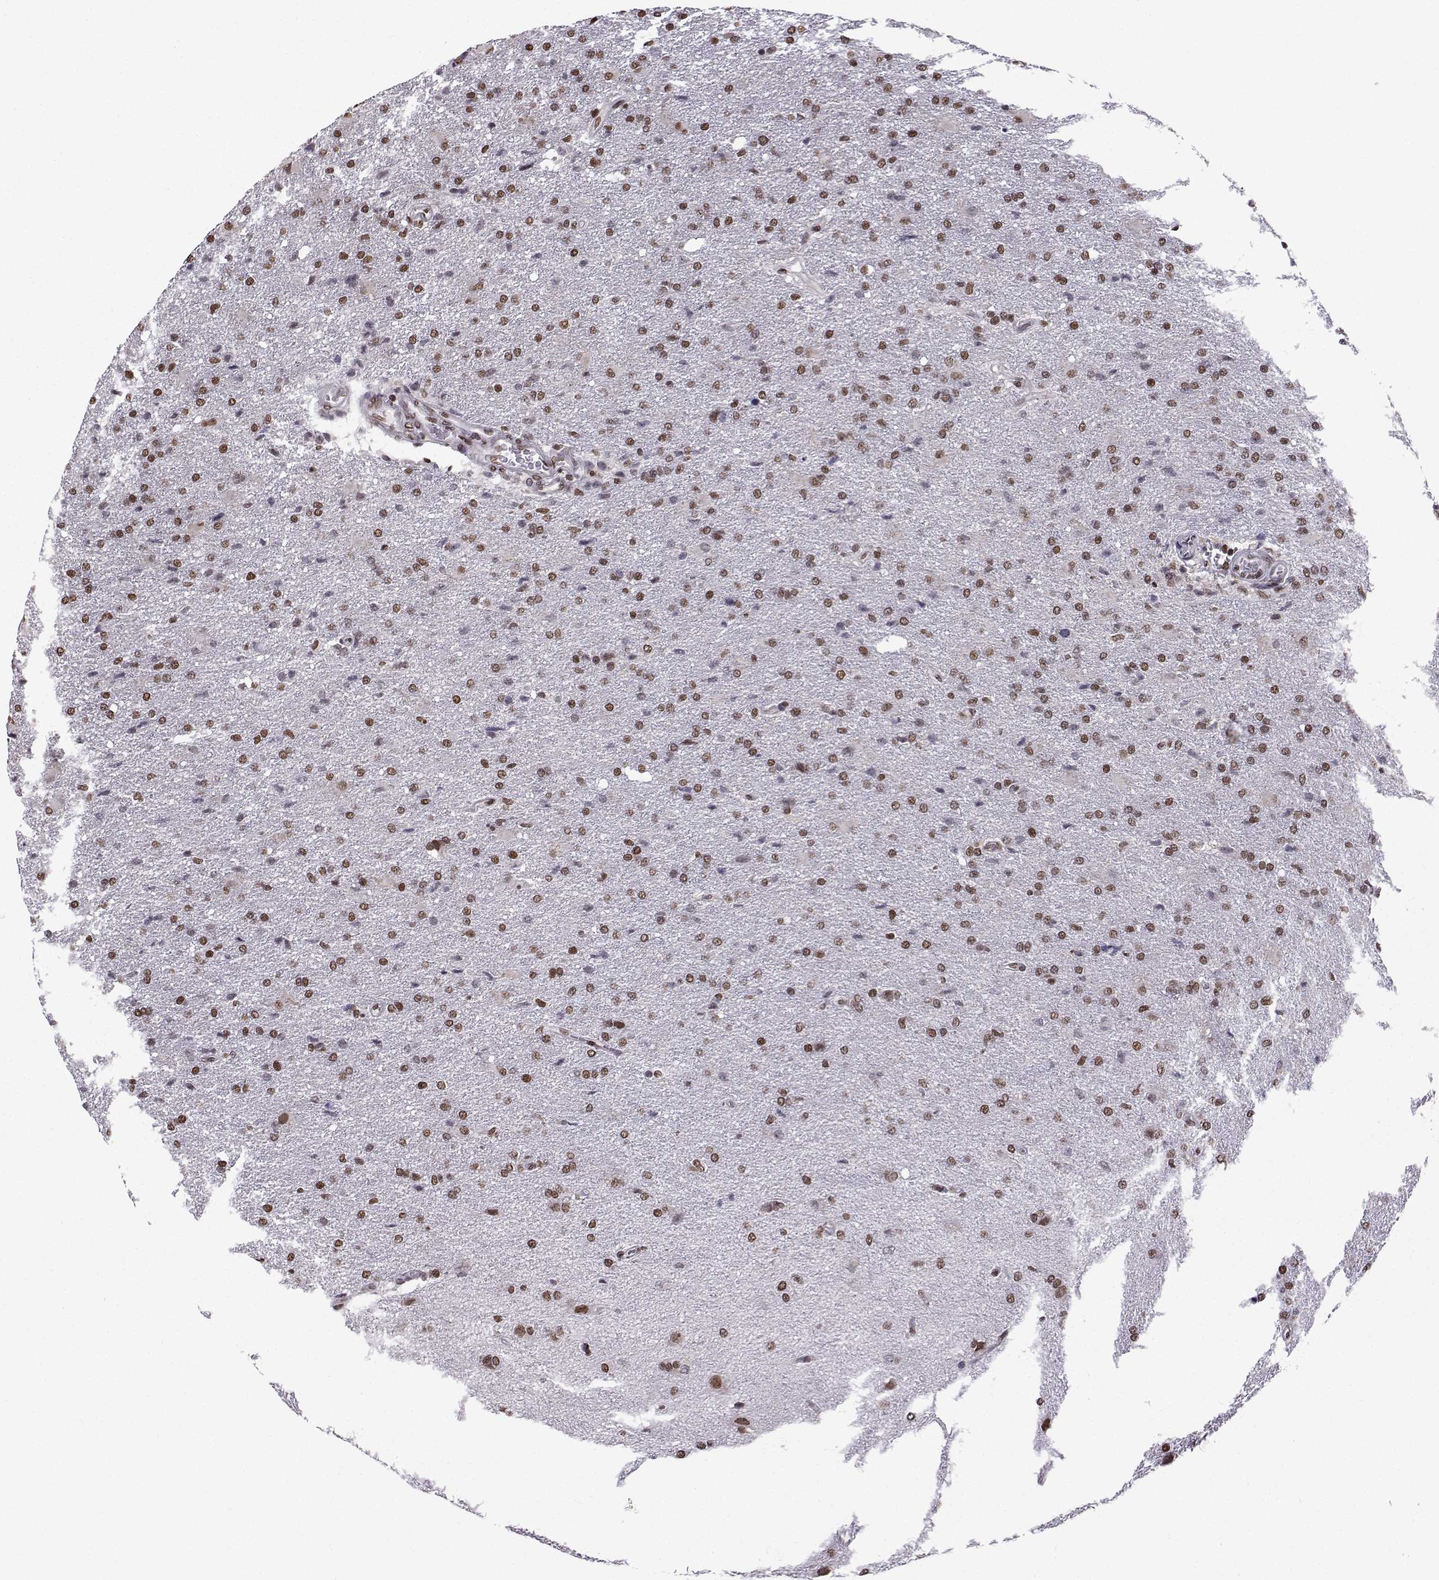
{"staining": {"intensity": "moderate", "quantity": ">75%", "location": "nuclear"}, "tissue": "glioma", "cell_type": "Tumor cells", "image_type": "cancer", "snomed": [{"axis": "morphology", "description": "Glioma, malignant, High grade"}, {"axis": "topography", "description": "Brain"}], "caption": "Protein analysis of high-grade glioma (malignant) tissue shows moderate nuclear expression in about >75% of tumor cells.", "gene": "EZH1", "patient": {"sex": "male", "age": 68}}